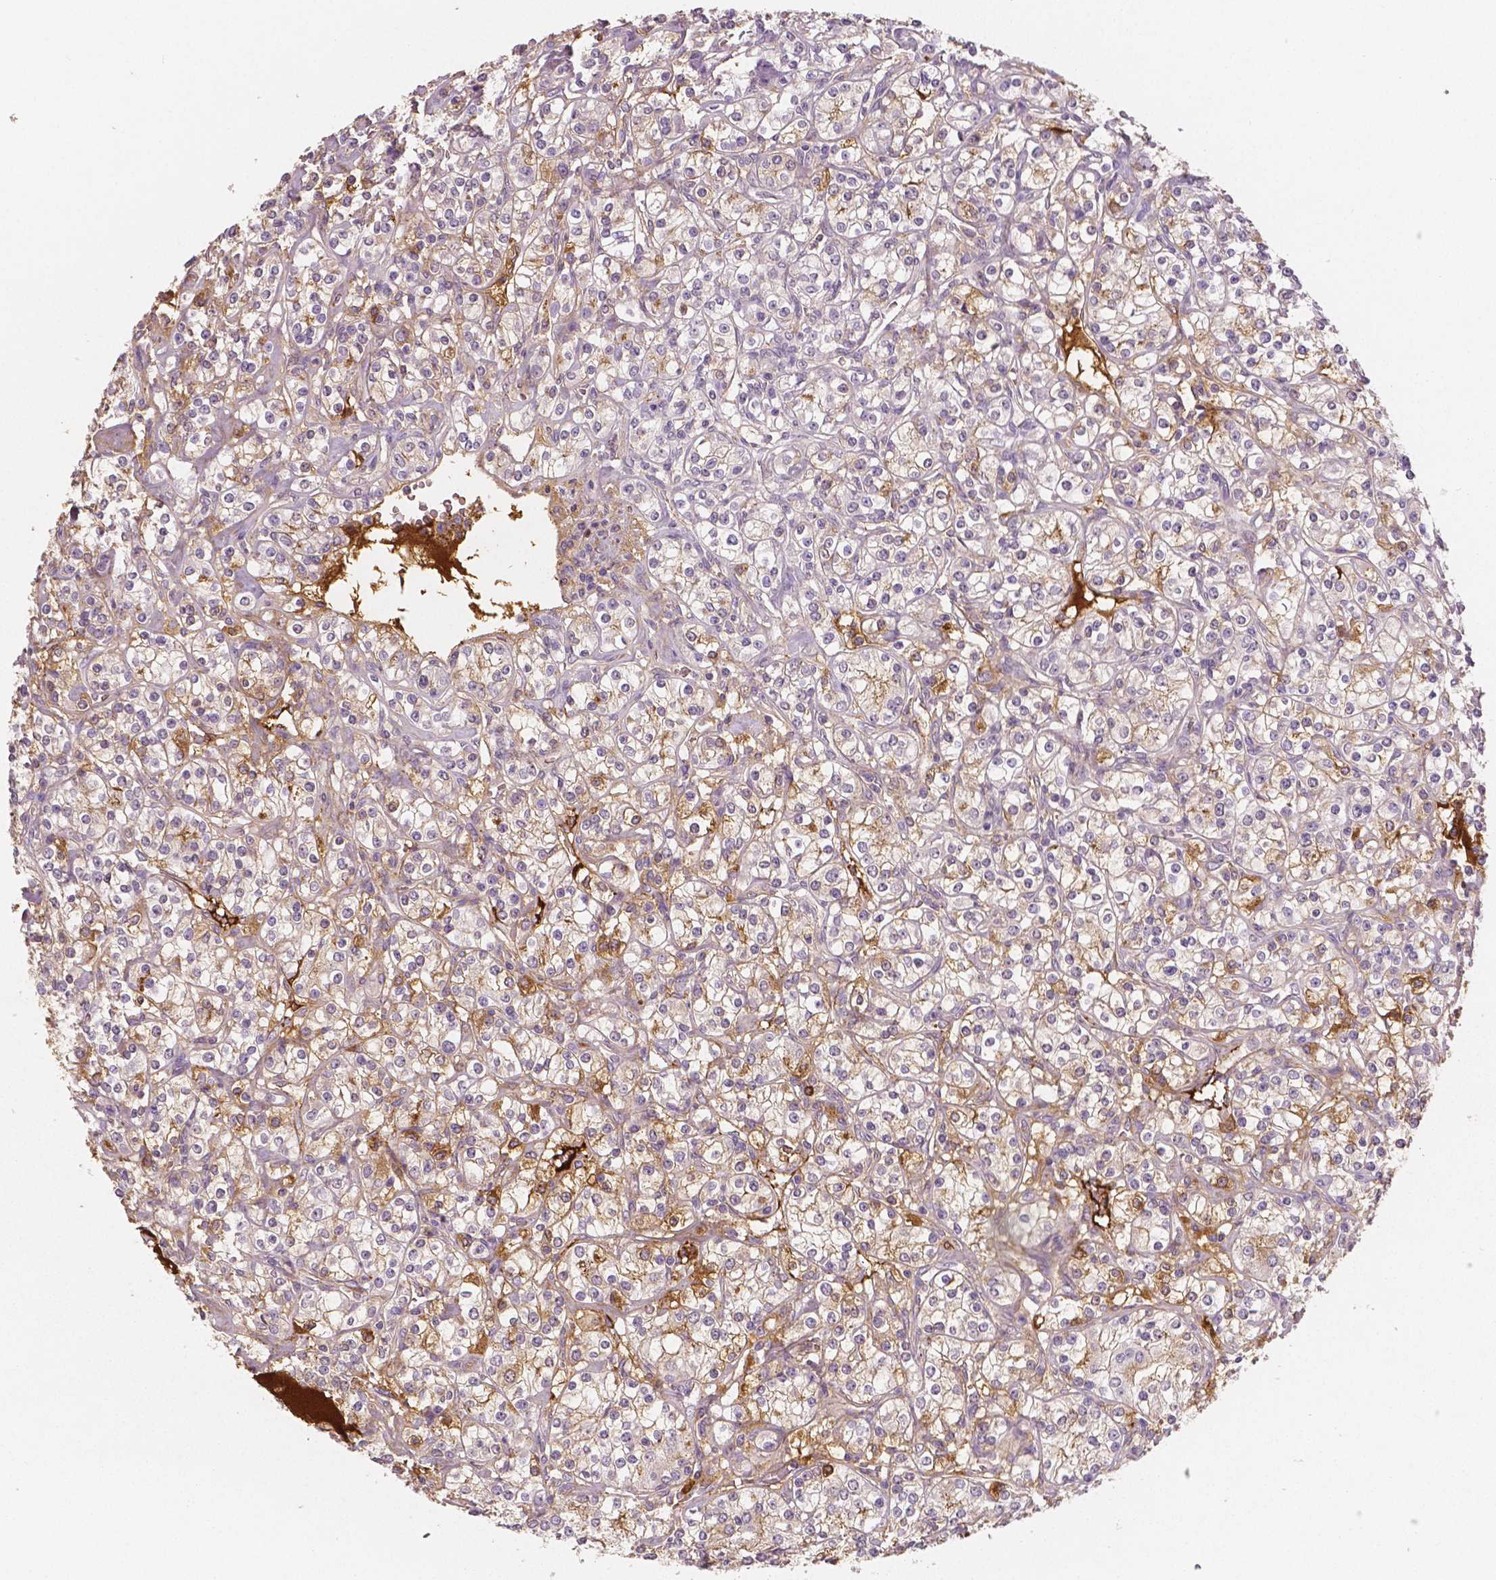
{"staining": {"intensity": "moderate", "quantity": "<25%", "location": "cytoplasmic/membranous"}, "tissue": "renal cancer", "cell_type": "Tumor cells", "image_type": "cancer", "snomed": [{"axis": "morphology", "description": "Adenocarcinoma, NOS"}, {"axis": "topography", "description": "Kidney"}], "caption": "An immunohistochemistry photomicrograph of tumor tissue is shown. Protein staining in brown highlights moderate cytoplasmic/membranous positivity in adenocarcinoma (renal) within tumor cells.", "gene": "APOA4", "patient": {"sex": "male", "age": 77}}